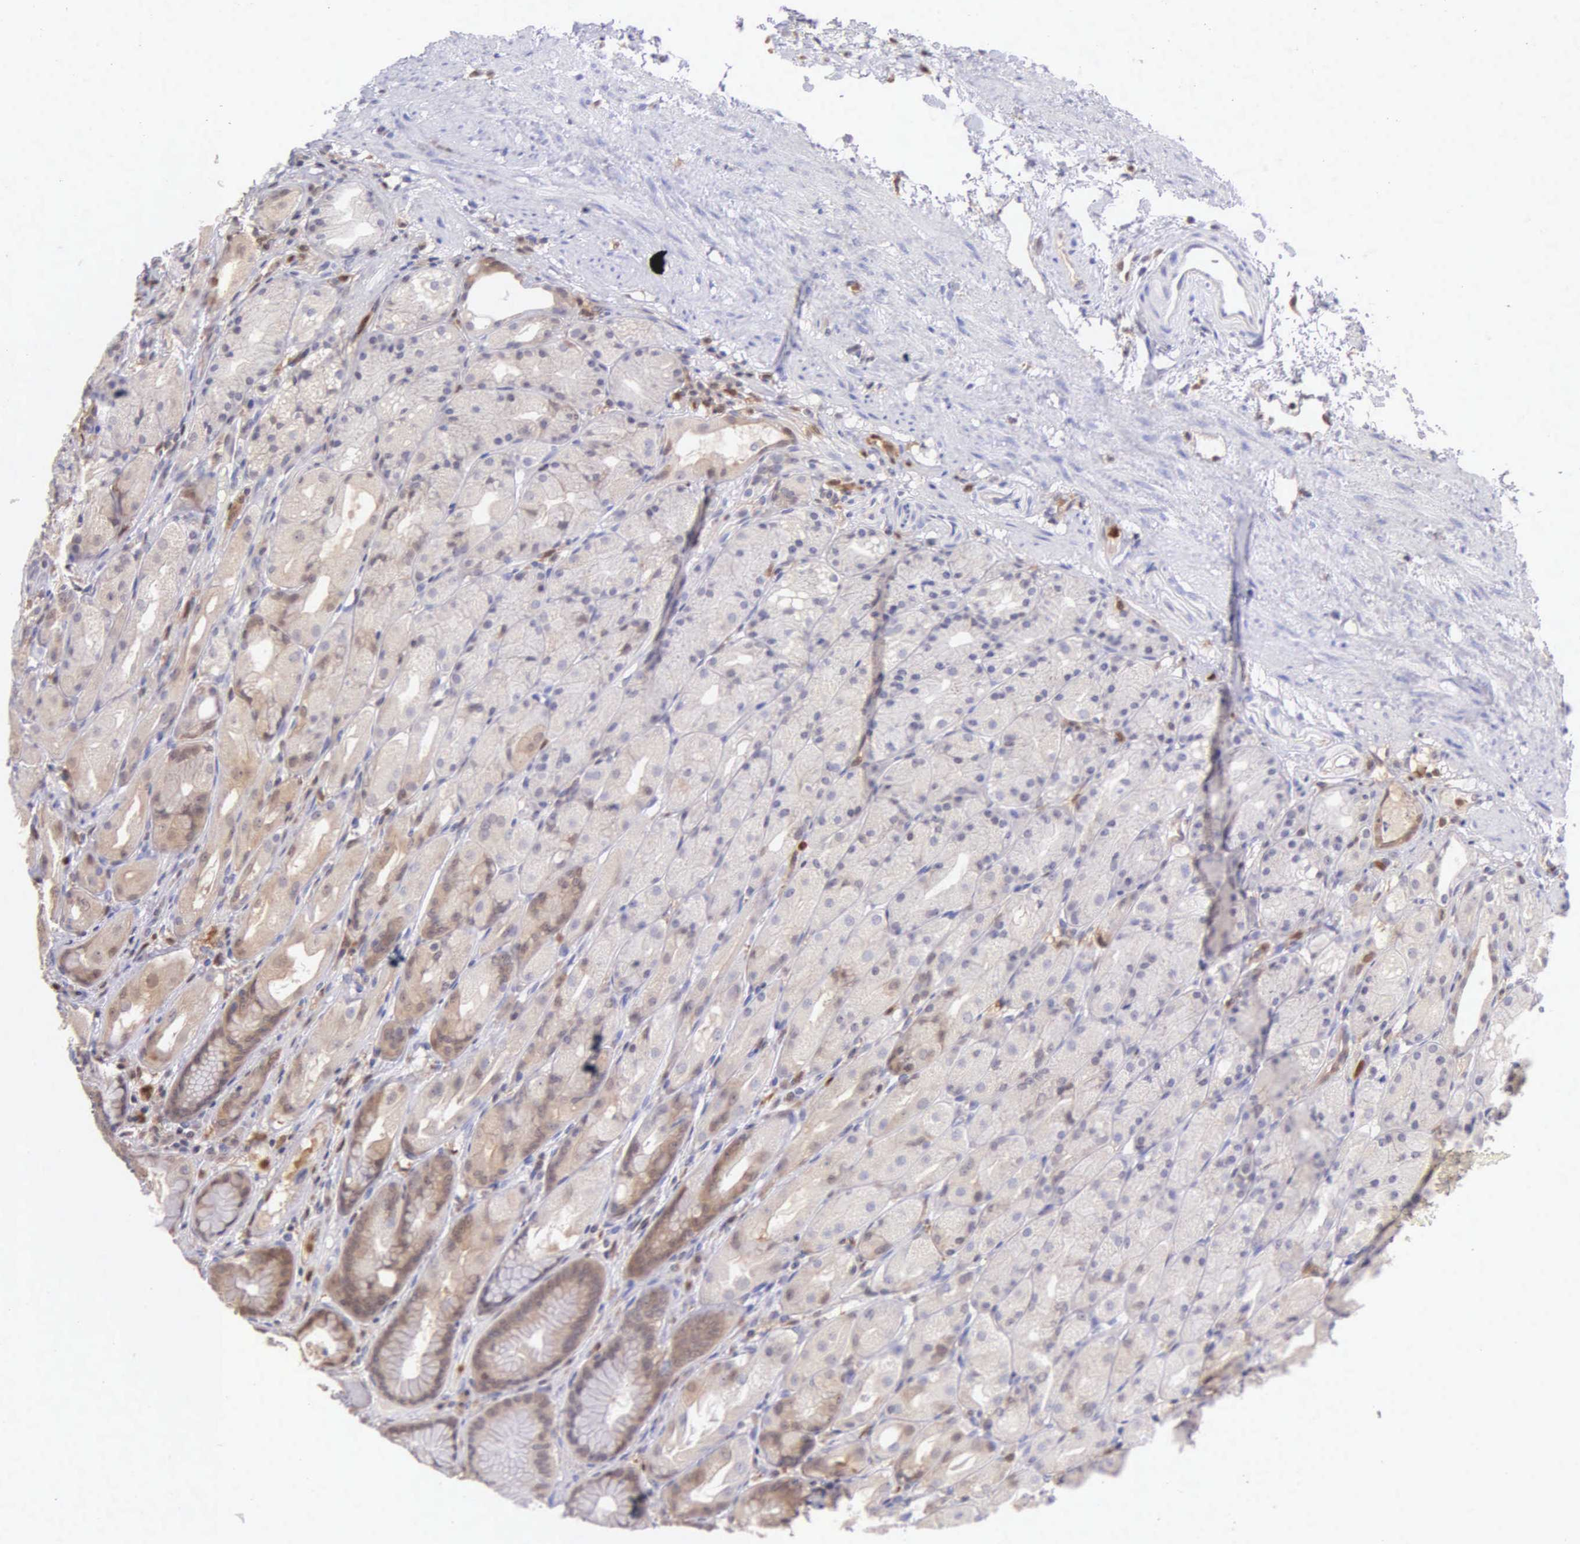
{"staining": {"intensity": "weak", "quantity": "25%-75%", "location": "cytoplasmic/membranous"}, "tissue": "stomach", "cell_type": "Glandular cells", "image_type": "normal", "snomed": [{"axis": "morphology", "description": "Normal tissue, NOS"}, {"axis": "topography", "description": "Stomach, upper"}], "caption": "DAB (3,3'-diaminobenzidine) immunohistochemical staining of benign stomach shows weak cytoplasmic/membranous protein expression in approximately 25%-75% of glandular cells.", "gene": "BID", "patient": {"sex": "female", "age": 75}}